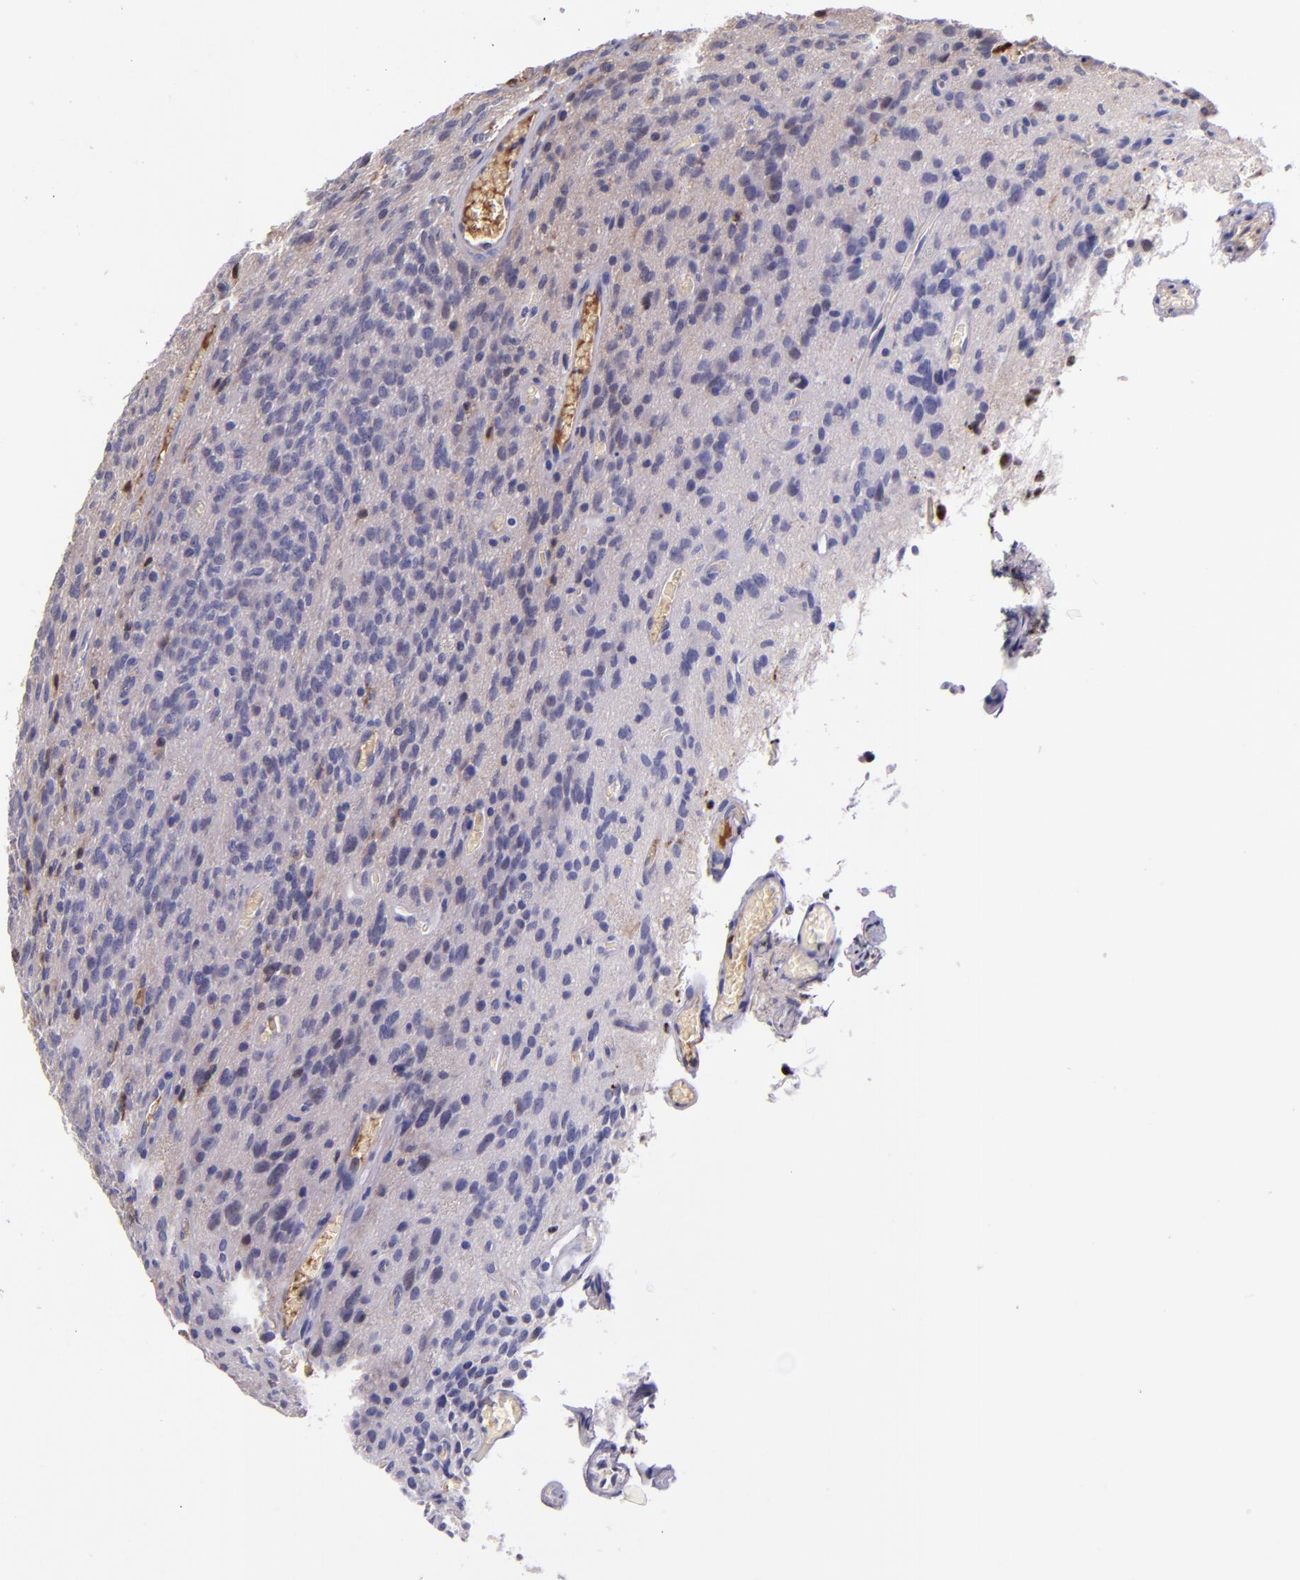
{"staining": {"intensity": "negative", "quantity": "none", "location": "none"}, "tissue": "glioma", "cell_type": "Tumor cells", "image_type": "cancer", "snomed": [{"axis": "morphology", "description": "Glioma, malignant, Low grade"}, {"axis": "topography", "description": "Brain"}], "caption": "Immunohistochemical staining of human malignant glioma (low-grade) demonstrates no significant expression in tumor cells. The staining was performed using DAB to visualize the protein expression in brown, while the nuclei were stained in blue with hematoxylin (Magnification: 20x).", "gene": "KNG1", "patient": {"sex": "female", "age": 15}}